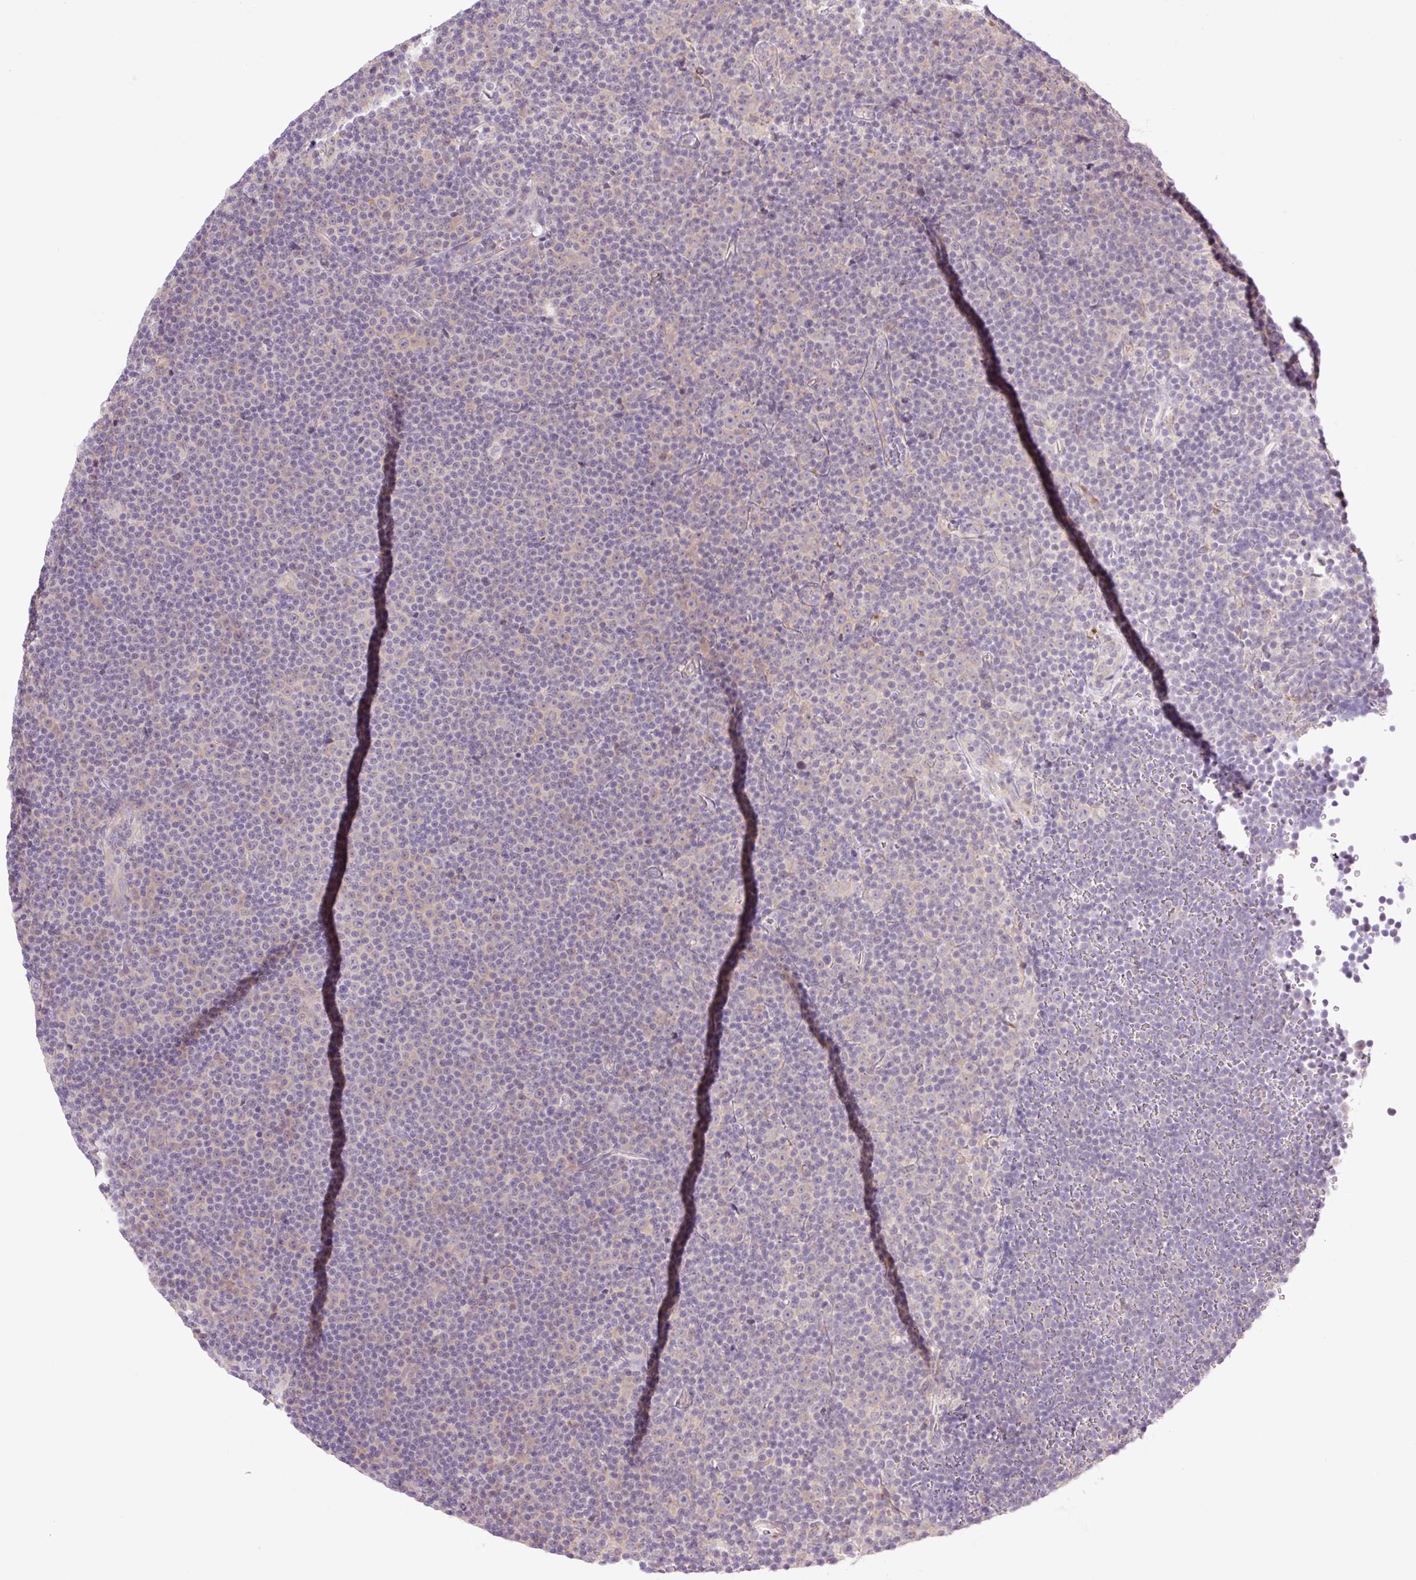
{"staining": {"intensity": "negative", "quantity": "none", "location": "none"}, "tissue": "lymphoma", "cell_type": "Tumor cells", "image_type": "cancer", "snomed": [{"axis": "morphology", "description": "Malignant lymphoma, non-Hodgkin's type, Low grade"}, {"axis": "topography", "description": "Lymph node"}], "caption": "IHC image of neoplastic tissue: human lymphoma stained with DAB (3,3'-diaminobenzidine) displays no significant protein expression in tumor cells.", "gene": "COL5A1", "patient": {"sex": "female", "age": 67}}